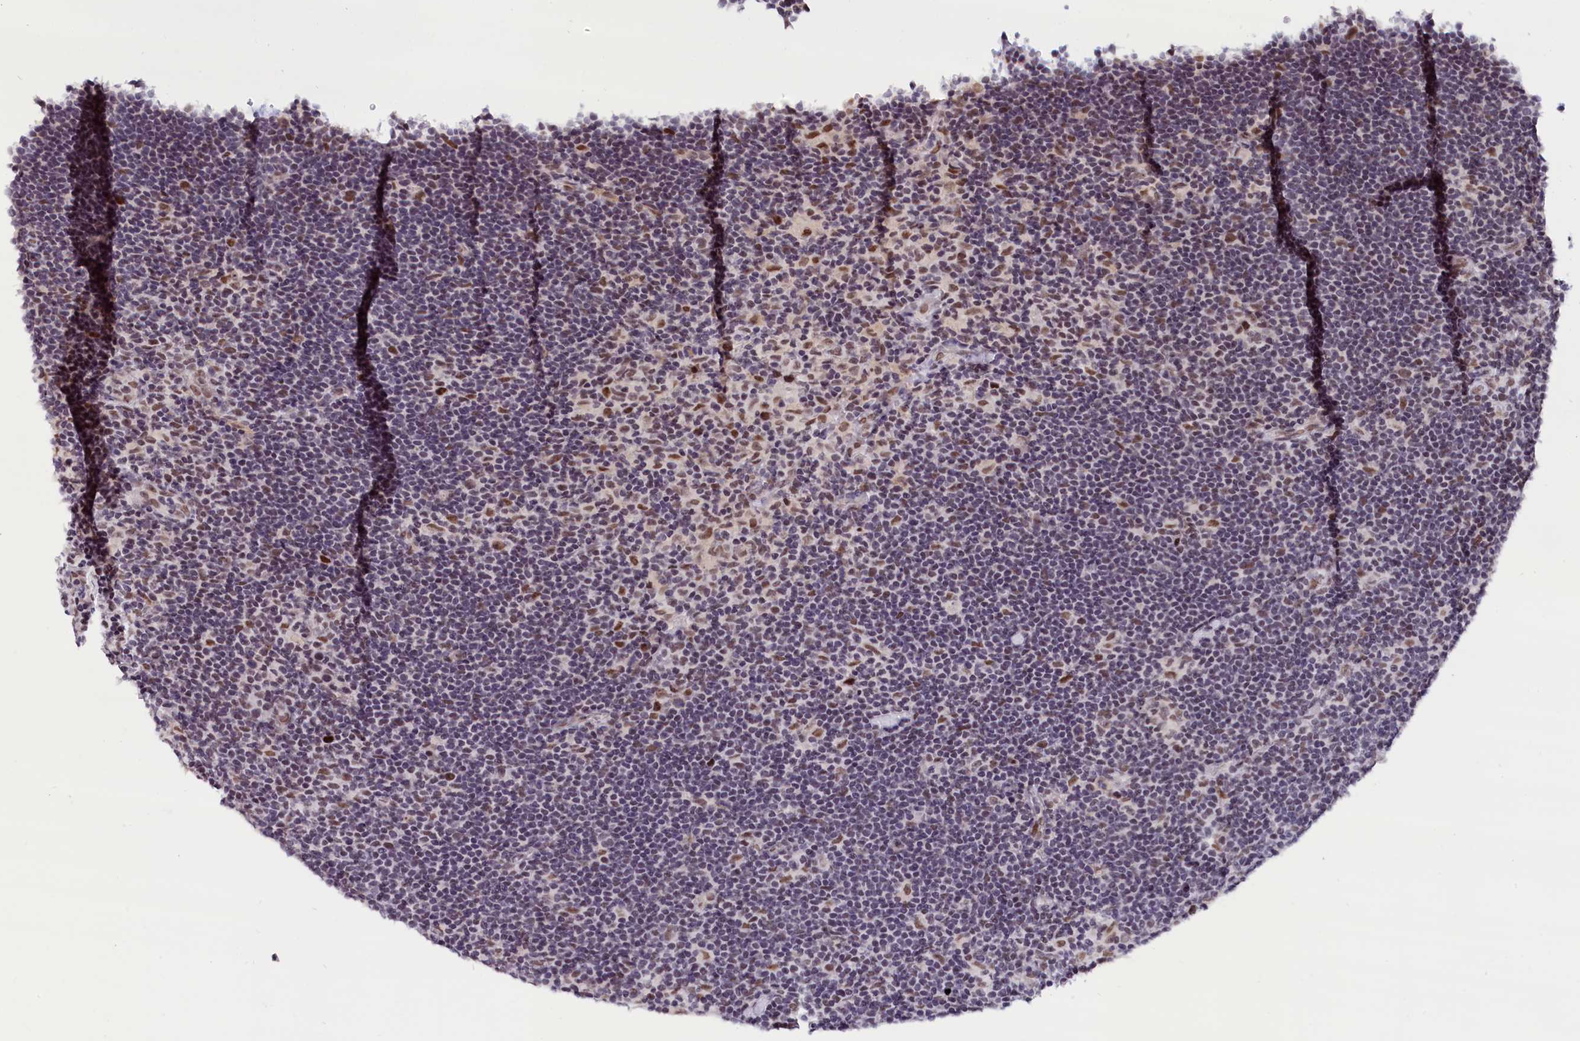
{"staining": {"intensity": "moderate", "quantity": ">75%", "location": "nuclear"}, "tissue": "lymphoma", "cell_type": "Tumor cells", "image_type": "cancer", "snomed": [{"axis": "morphology", "description": "Hodgkin's disease, NOS"}, {"axis": "topography", "description": "Lymph node"}], "caption": "Immunohistochemistry (DAB (3,3'-diaminobenzidine)) staining of Hodgkin's disease reveals moderate nuclear protein positivity in approximately >75% of tumor cells. (IHC, brightfield microscopy, high magnification).", "gene": "CDYL2", "patient": {"sex": "female", "age": 57}}